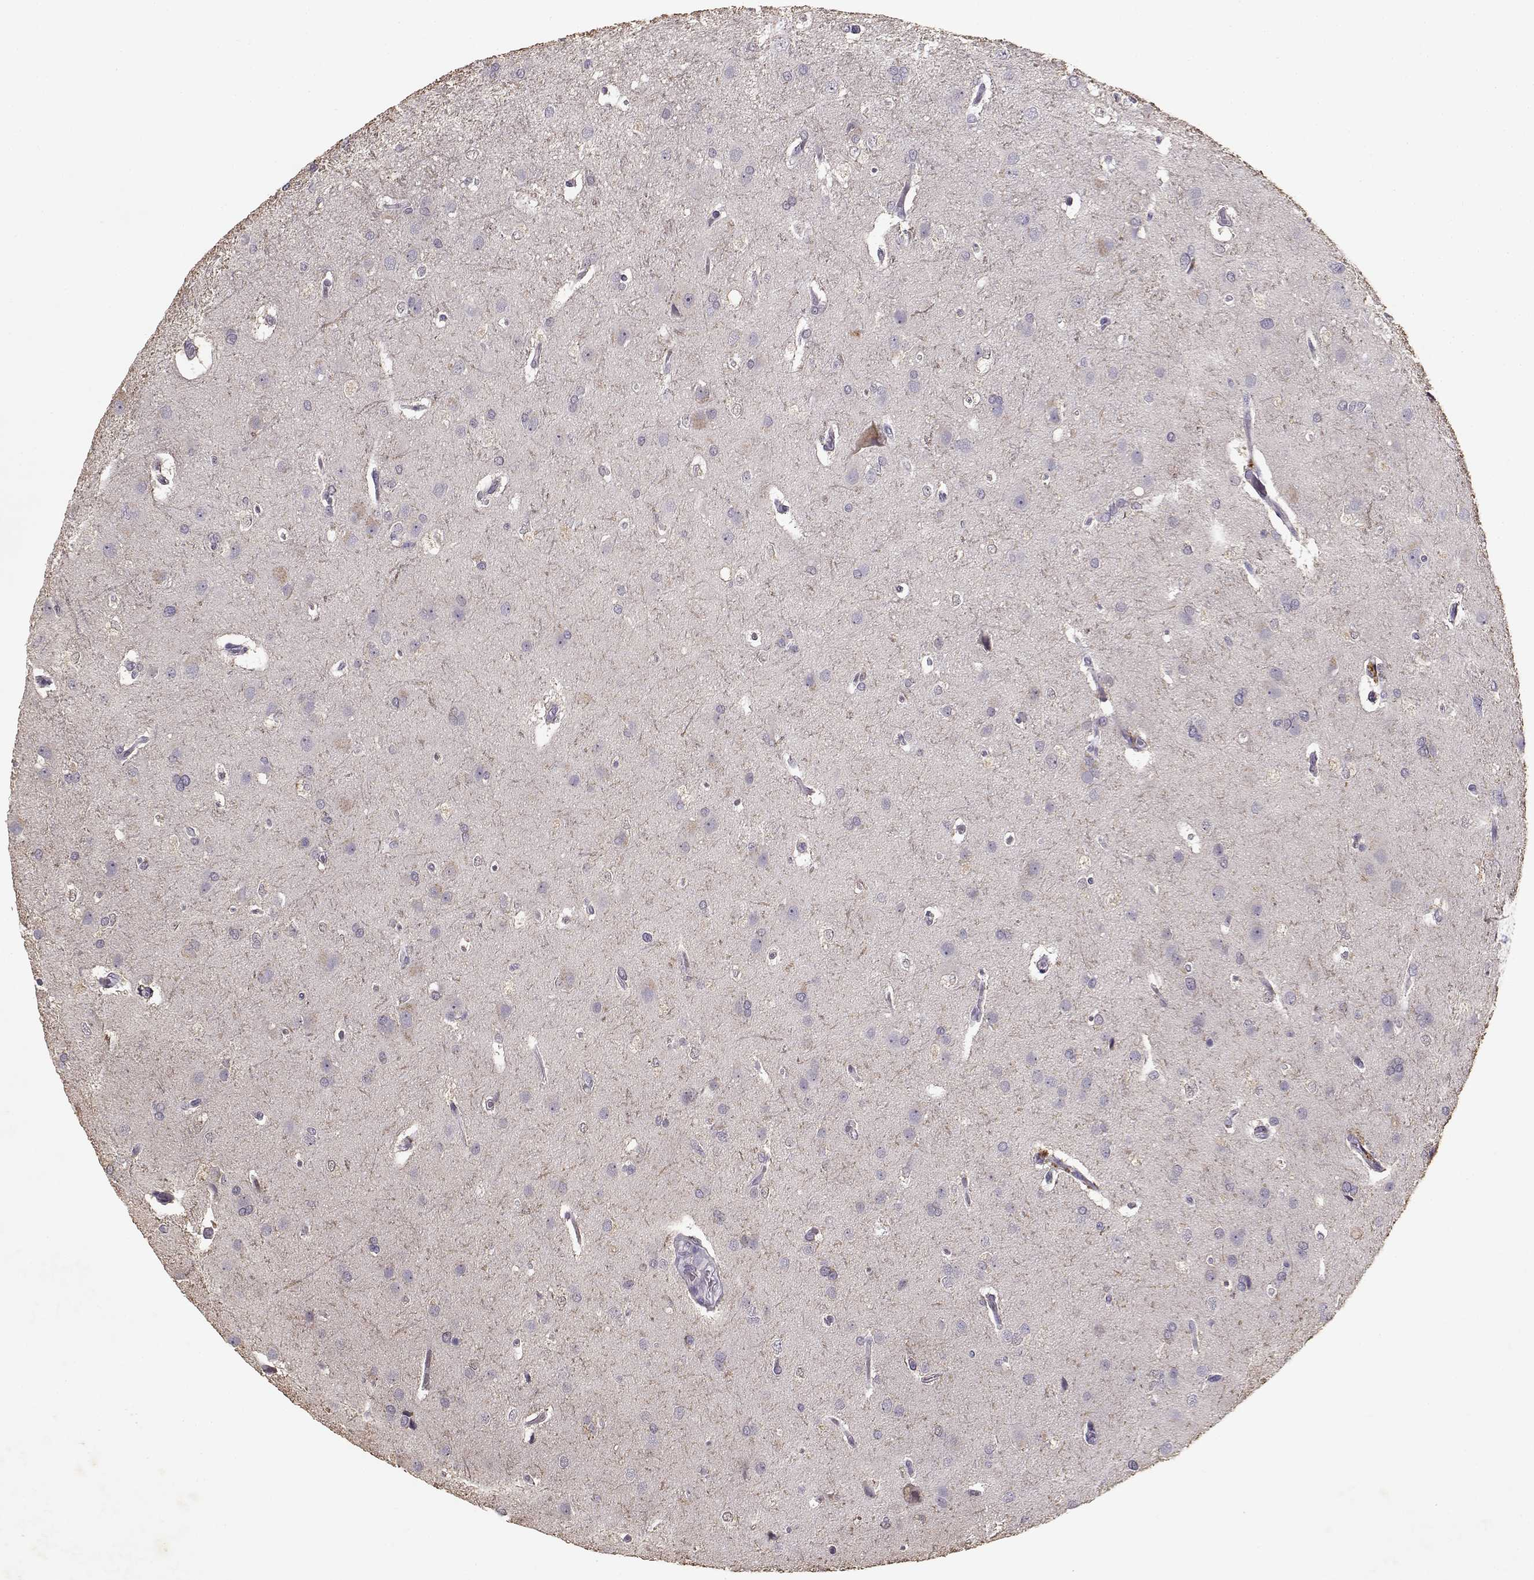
{"staining": {"intensity": "negative", "quantity": "none", "location": "none"}, "tissue": "glioma", "cell_type": "Tumor cells", "image_type": "cancer", "snomed": [{"axis": "morphology", "description": "Glioma, malignant, High grade"}, {"axis": "topography", "description": "Brain"}], "caption": "Tumor cells are negative for brown protein staining in glioma.", "gene": "UROC1", "patient": {"sex": "male", "age": 68}}